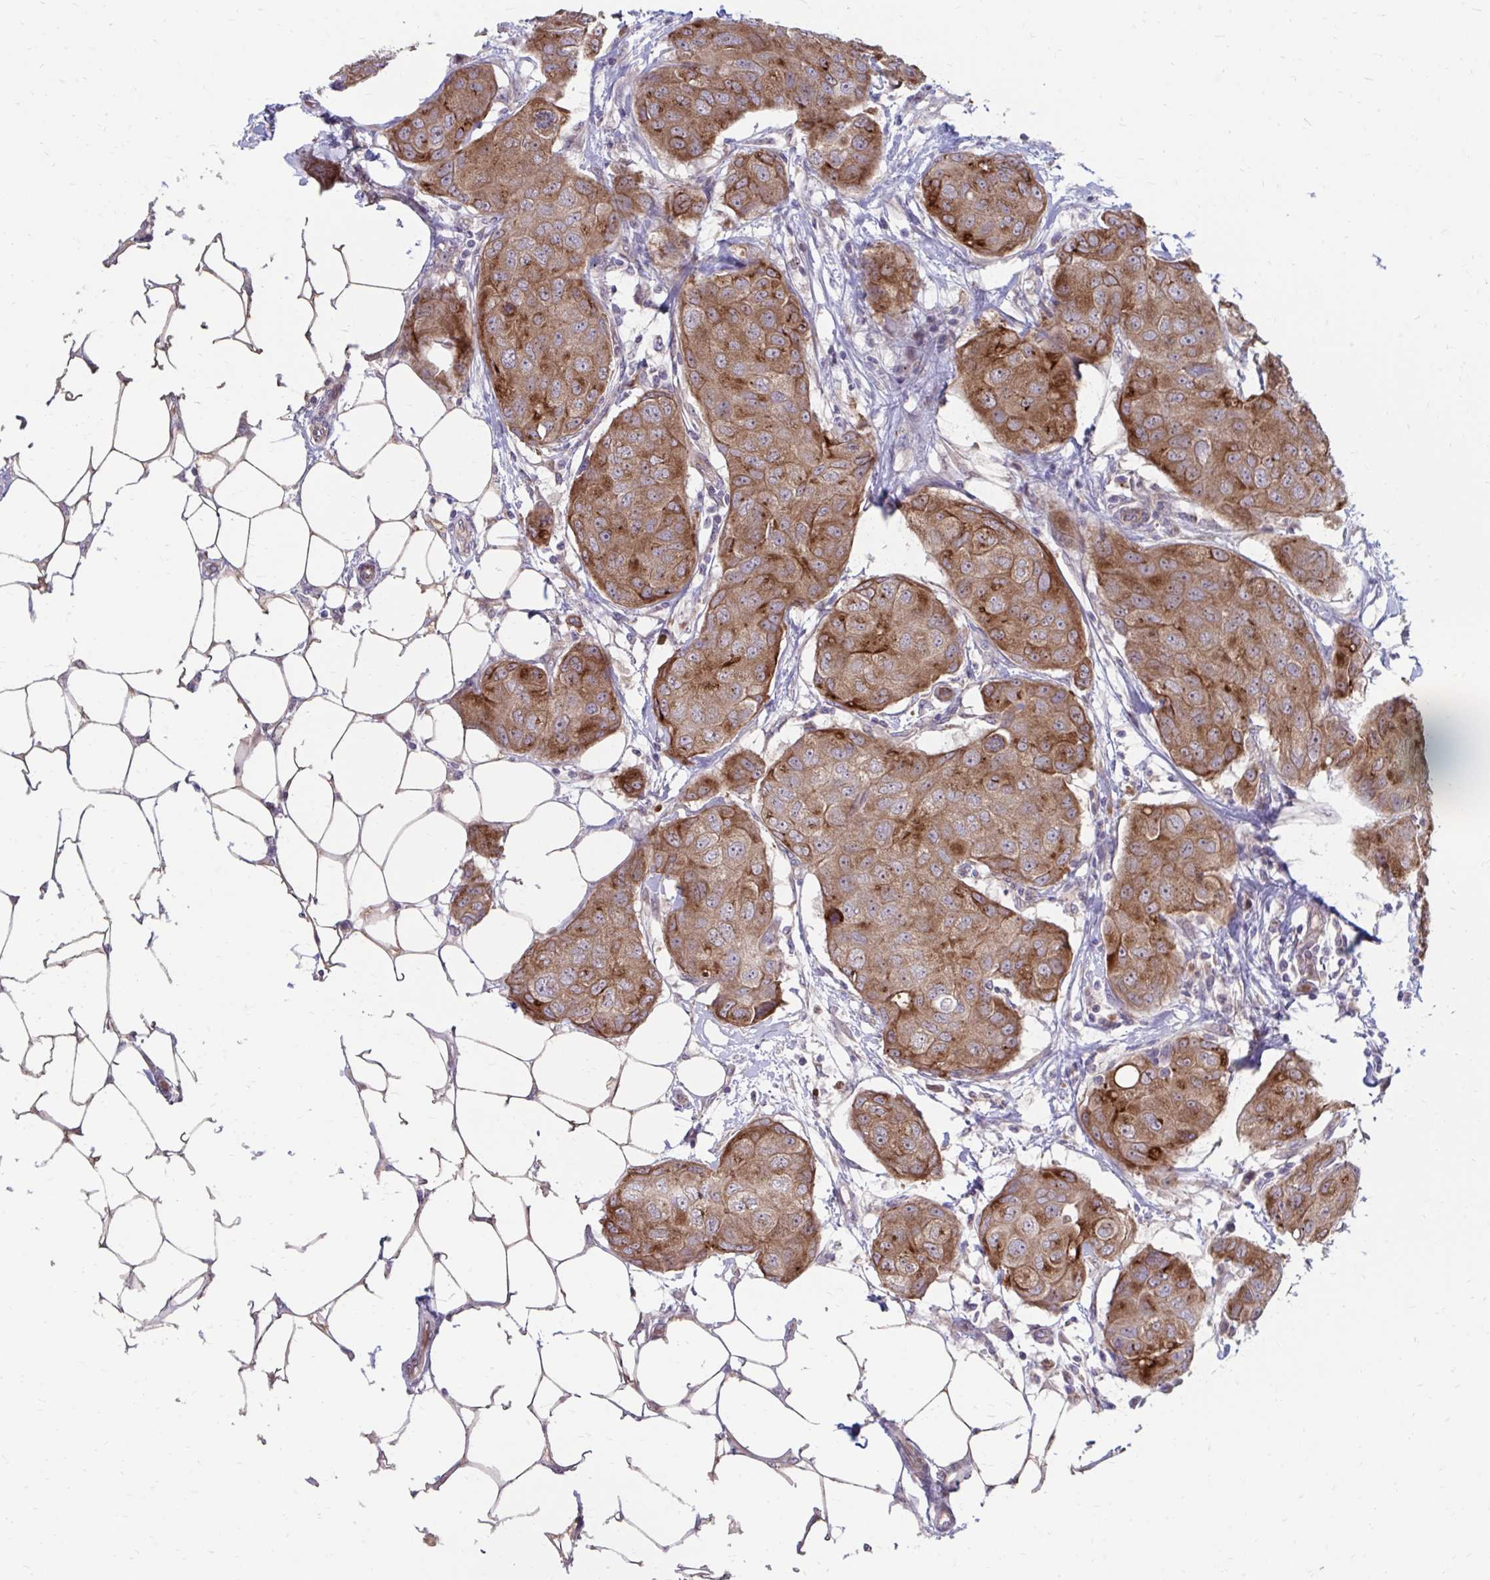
{"staining": {"intensity": "moderate", "quantity": ">75%", "location": "cytoplasmic/membranous"}, "tissue": "breast cancer", "cell_type": "Tumor cells", "image_type": "cancer", "snomed": [{"axis": "morphology", "description": "Duct carcinoma"}, {"axis": "topography", "description": "Breast"}, {"axis": "topography", "description": "Lymph node"}], "caption": "An immunohistochemistry (IHC) micrograph of tumor tissue is shown. Protein staining in brown shows moderate cytoplasmic/membranous positivity in breast cancer (invasive ductal carcinoma) within tumor cells. (brown staining indicates protein expression, while blue staining denotes nuclei).", "gene": "ITPR2", "patient": {"sex": "female", "age": 80}}